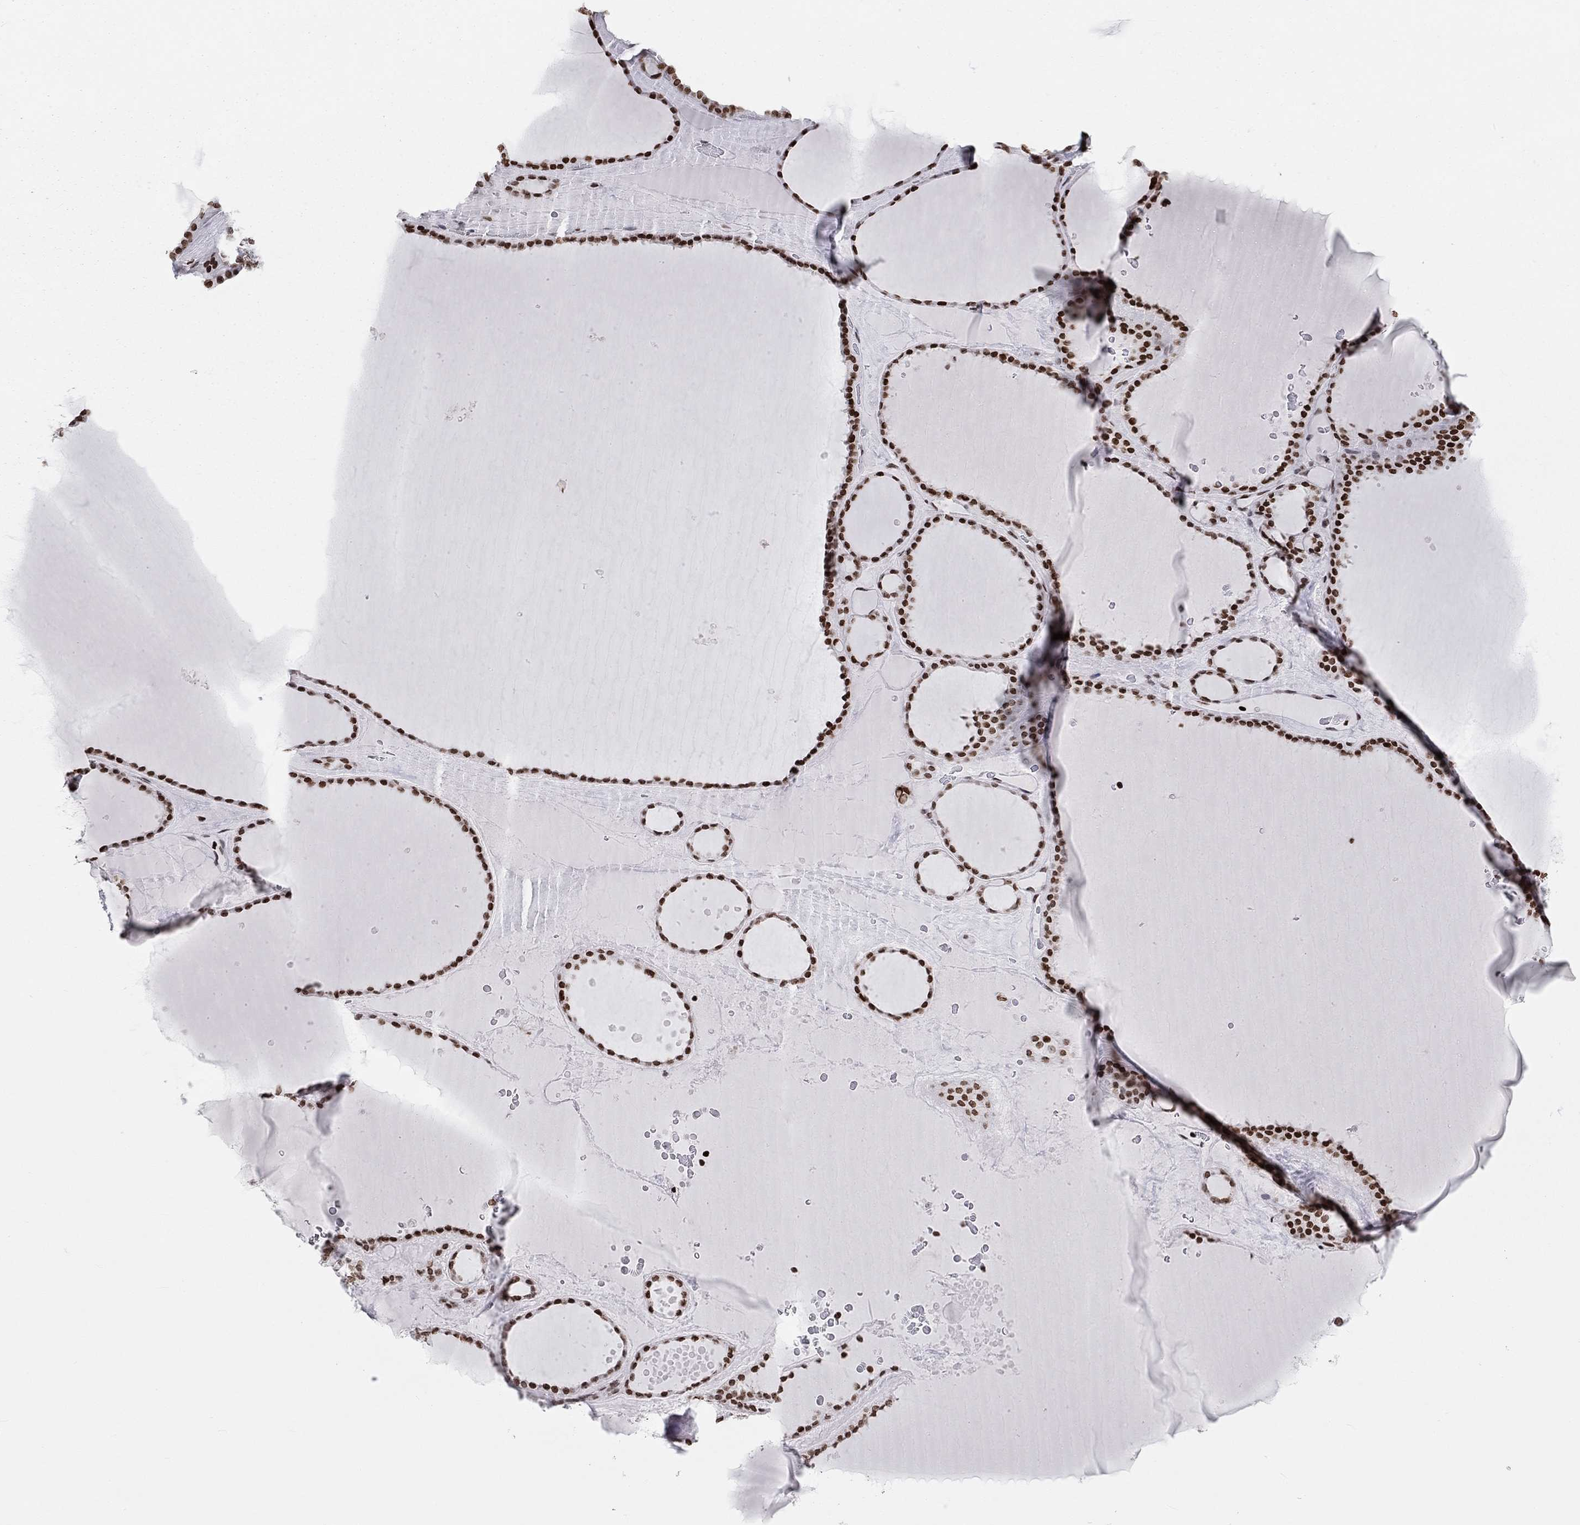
{"staining": {"intensity": "strong", "quantity": "25%-75%", "location": "nuclear"}, "tissue": "thyroid gland", "cell_type": "Glandular cells", "image_type": "normal", "snomed": [{"axis": "morphology", "description": "Normal tissue, NOS"}, {"axis": "topography", "description": "Thyroid gland"}], "caption": "Glandular cells display high levels of strong nuclear staining in approximately 25%-75% of cells in benign human thyroid gland. (Brightfield microscopy of DAB IHC at high magnification).", "gene": "H2AX", "patient": {"sex": "male", "age": 63}}